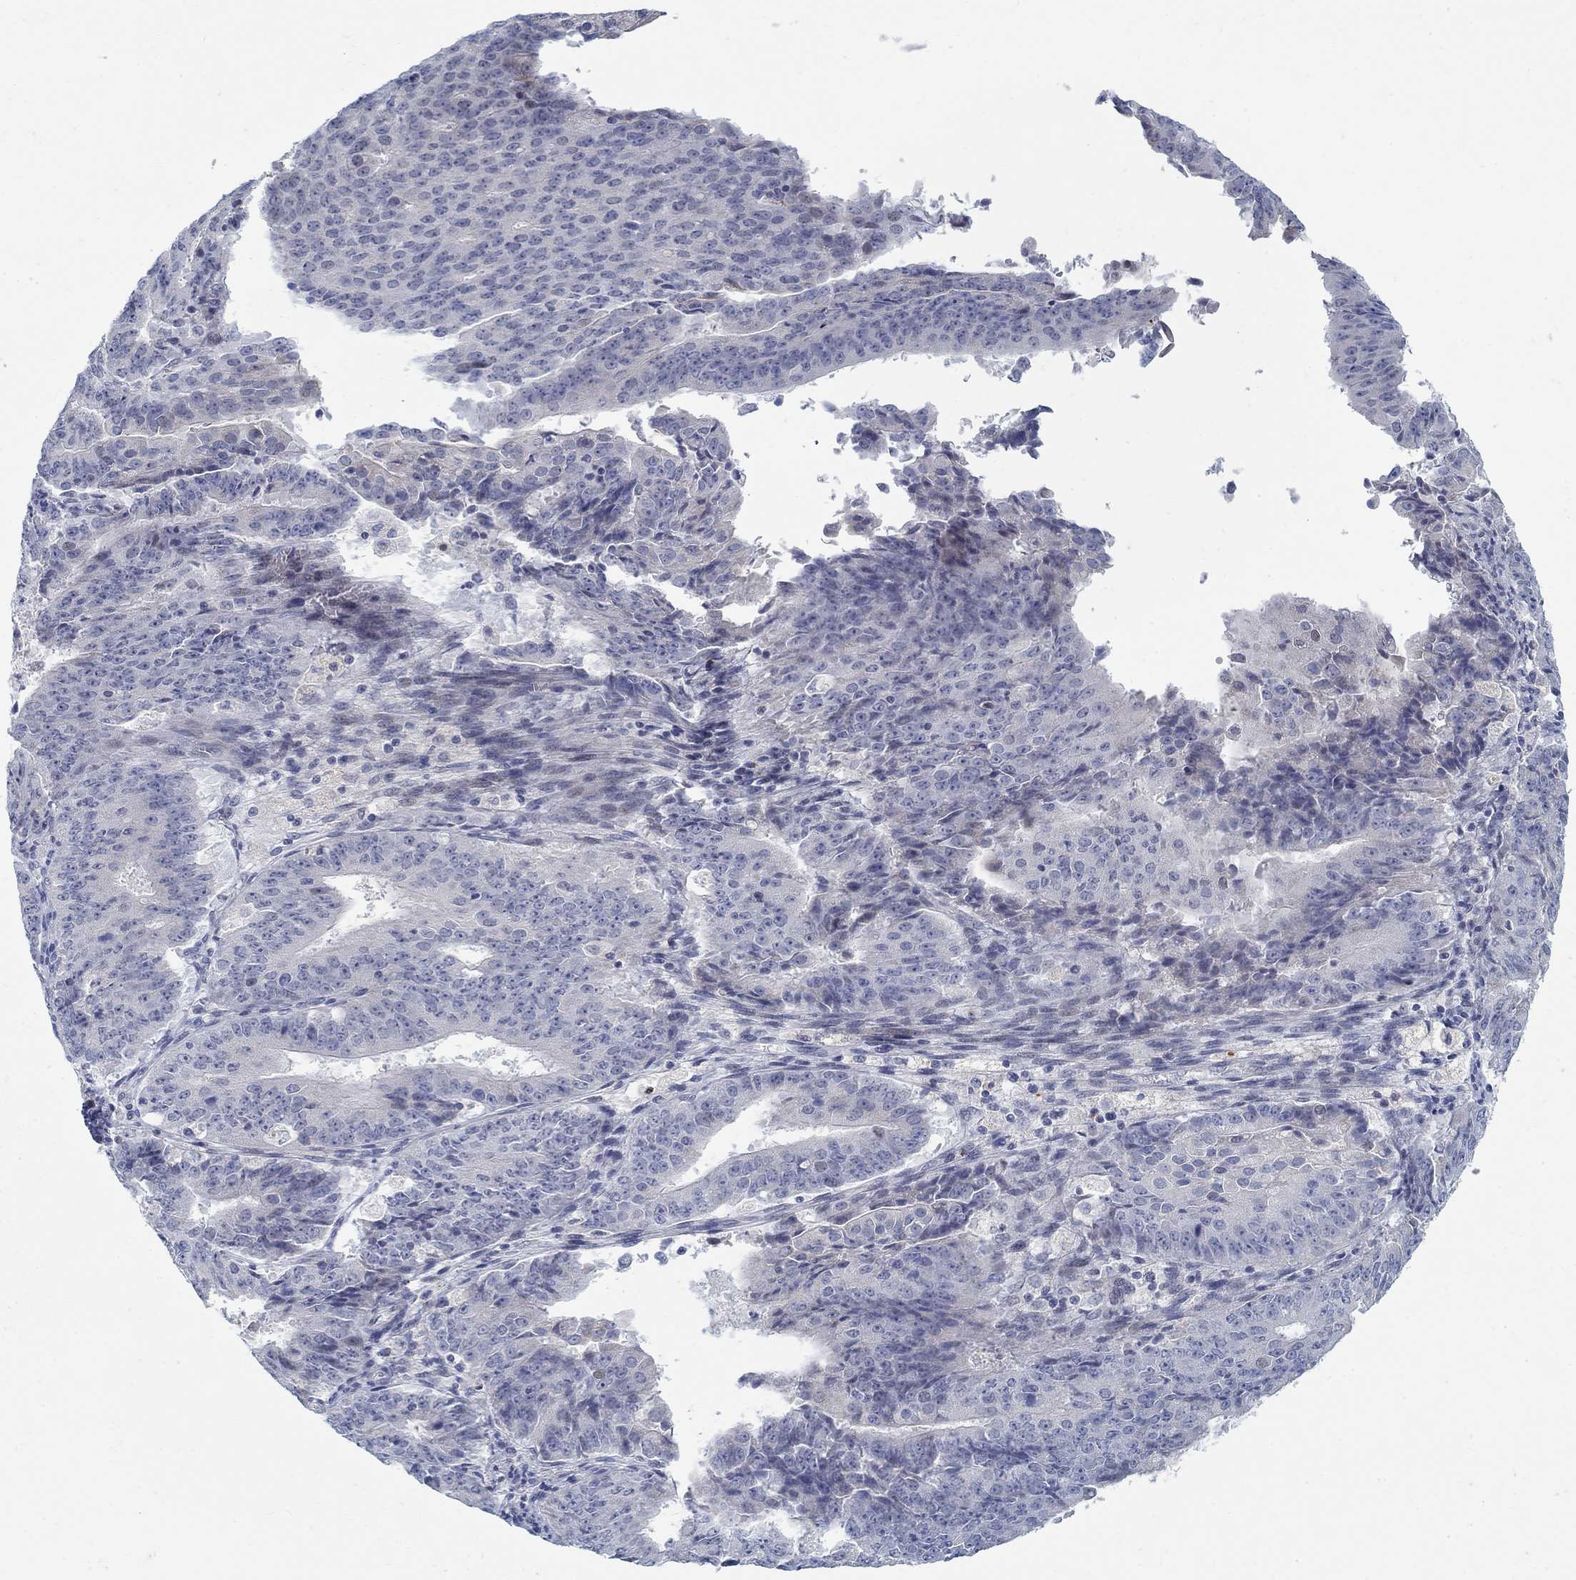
{"staining": {"intensity": "negative", "quantity": "none", "location": "none"}, "tissue": "ovarian cancer", "cell_type": "Tumor cells", "image_type": "cancer", "snomed": [{"axis": "morphology", "description": "Carcinoma, endometroid"}, {"axis": "topography", "description": "Ovary"}], "caption": "Ovarian cancer stained for a protein using immunohistochemistry displays no positivity tumor cells.", "gene": "ANO7", "patient": {"sex": "female", "age": 42}}